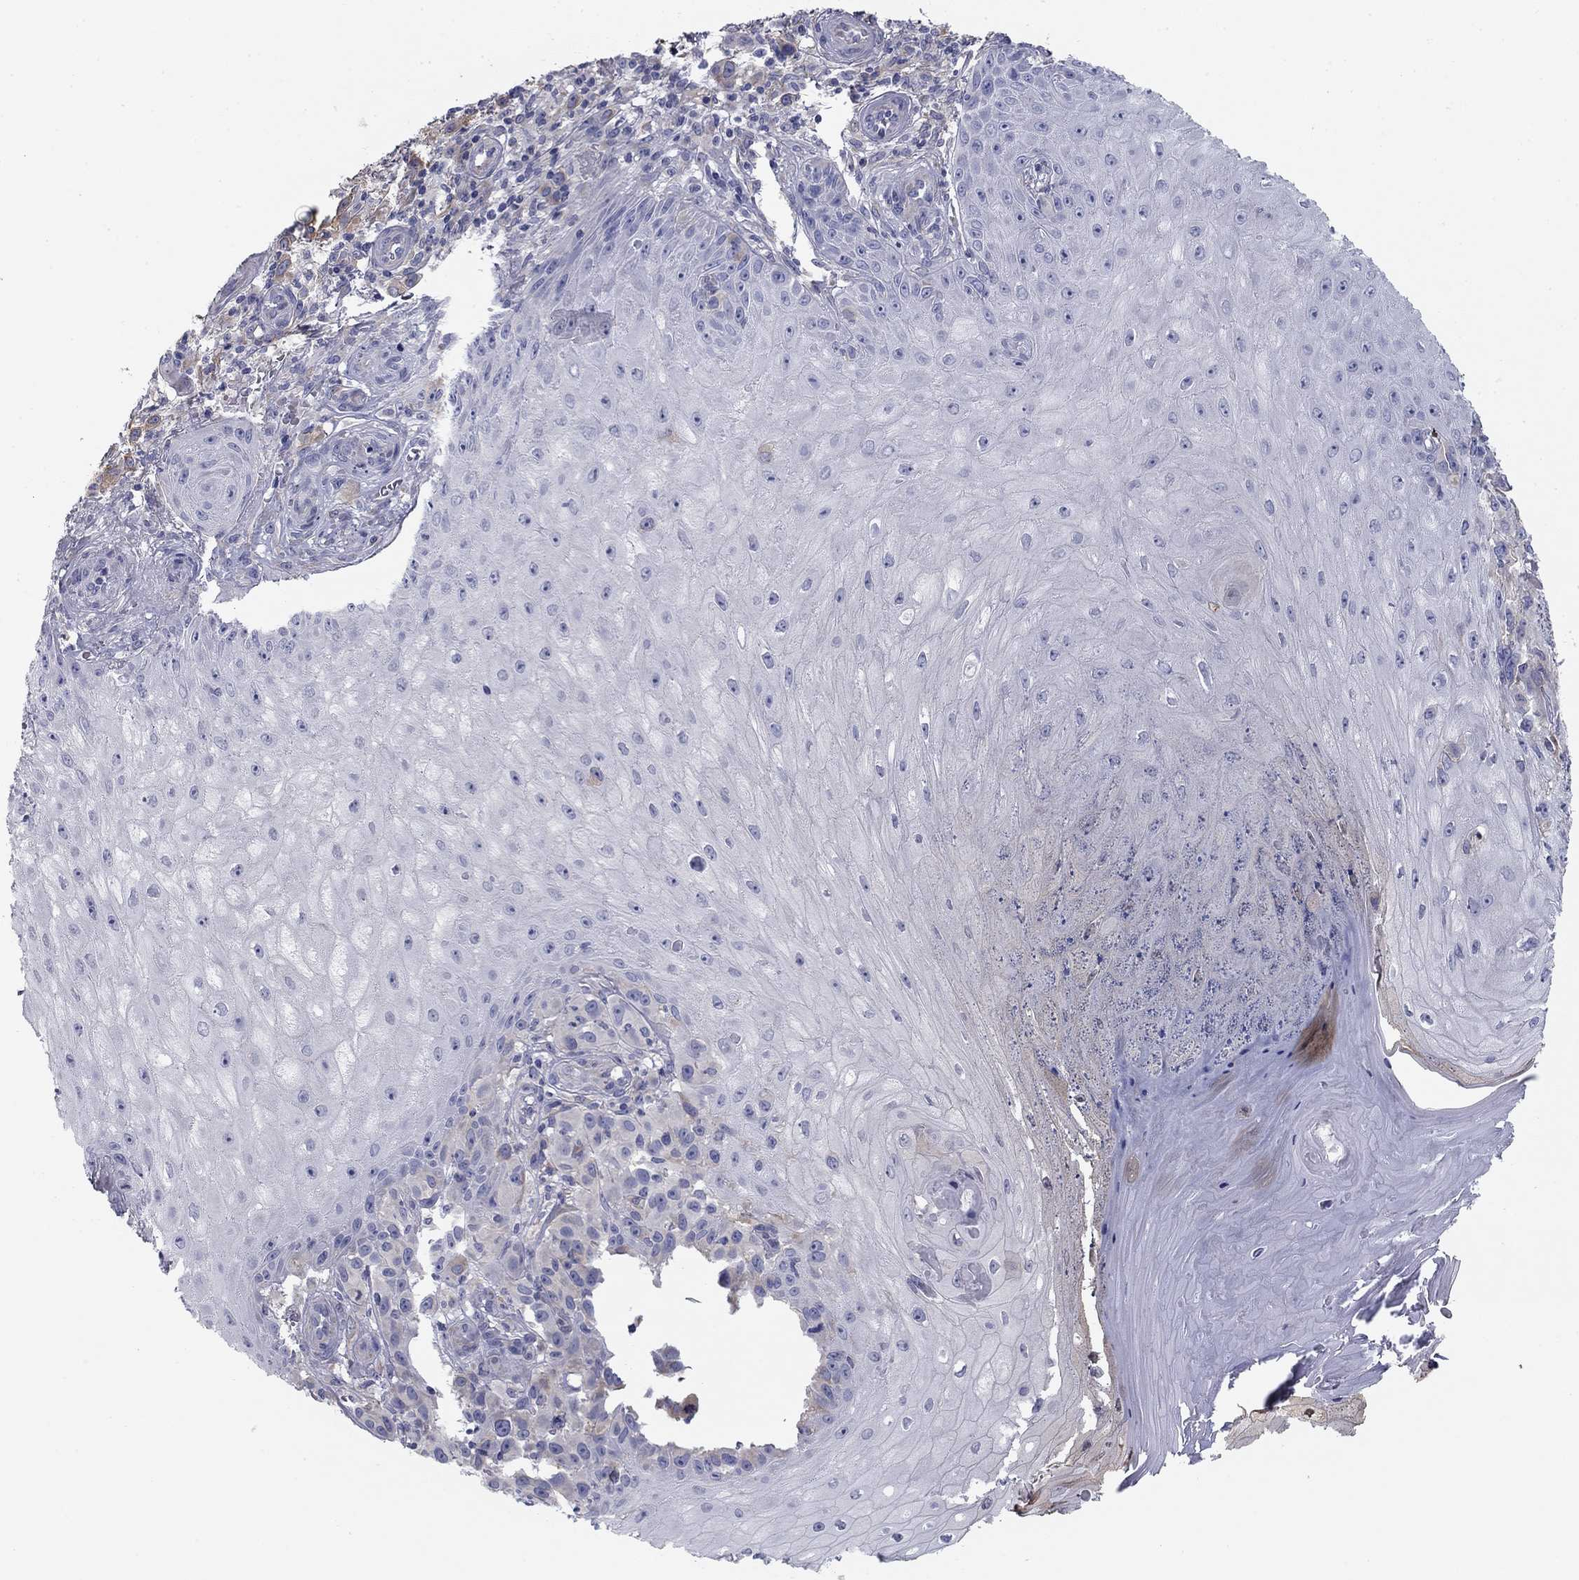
{"staining": {"intensity": "moderate", "quantity": "<25%", "location": "cytoplasmic/membranous"}, "tissue": "melanoma", "cell_type": "Tumor cells", "image_type": "cancer", "snomed": [{"axis": "morphology", "description": "Malignant melanoma, NOS"}, {"axis": "topography", "description": "Skin"}], "caption": "The histopathology image demonstrates staining of melanoma, revealing moderate cytoplasmic/membranous protein positivity (brown color) within tumor cells.", "gene": "SEPTIN3", "patient": {"sex": "female", "age": 53}}